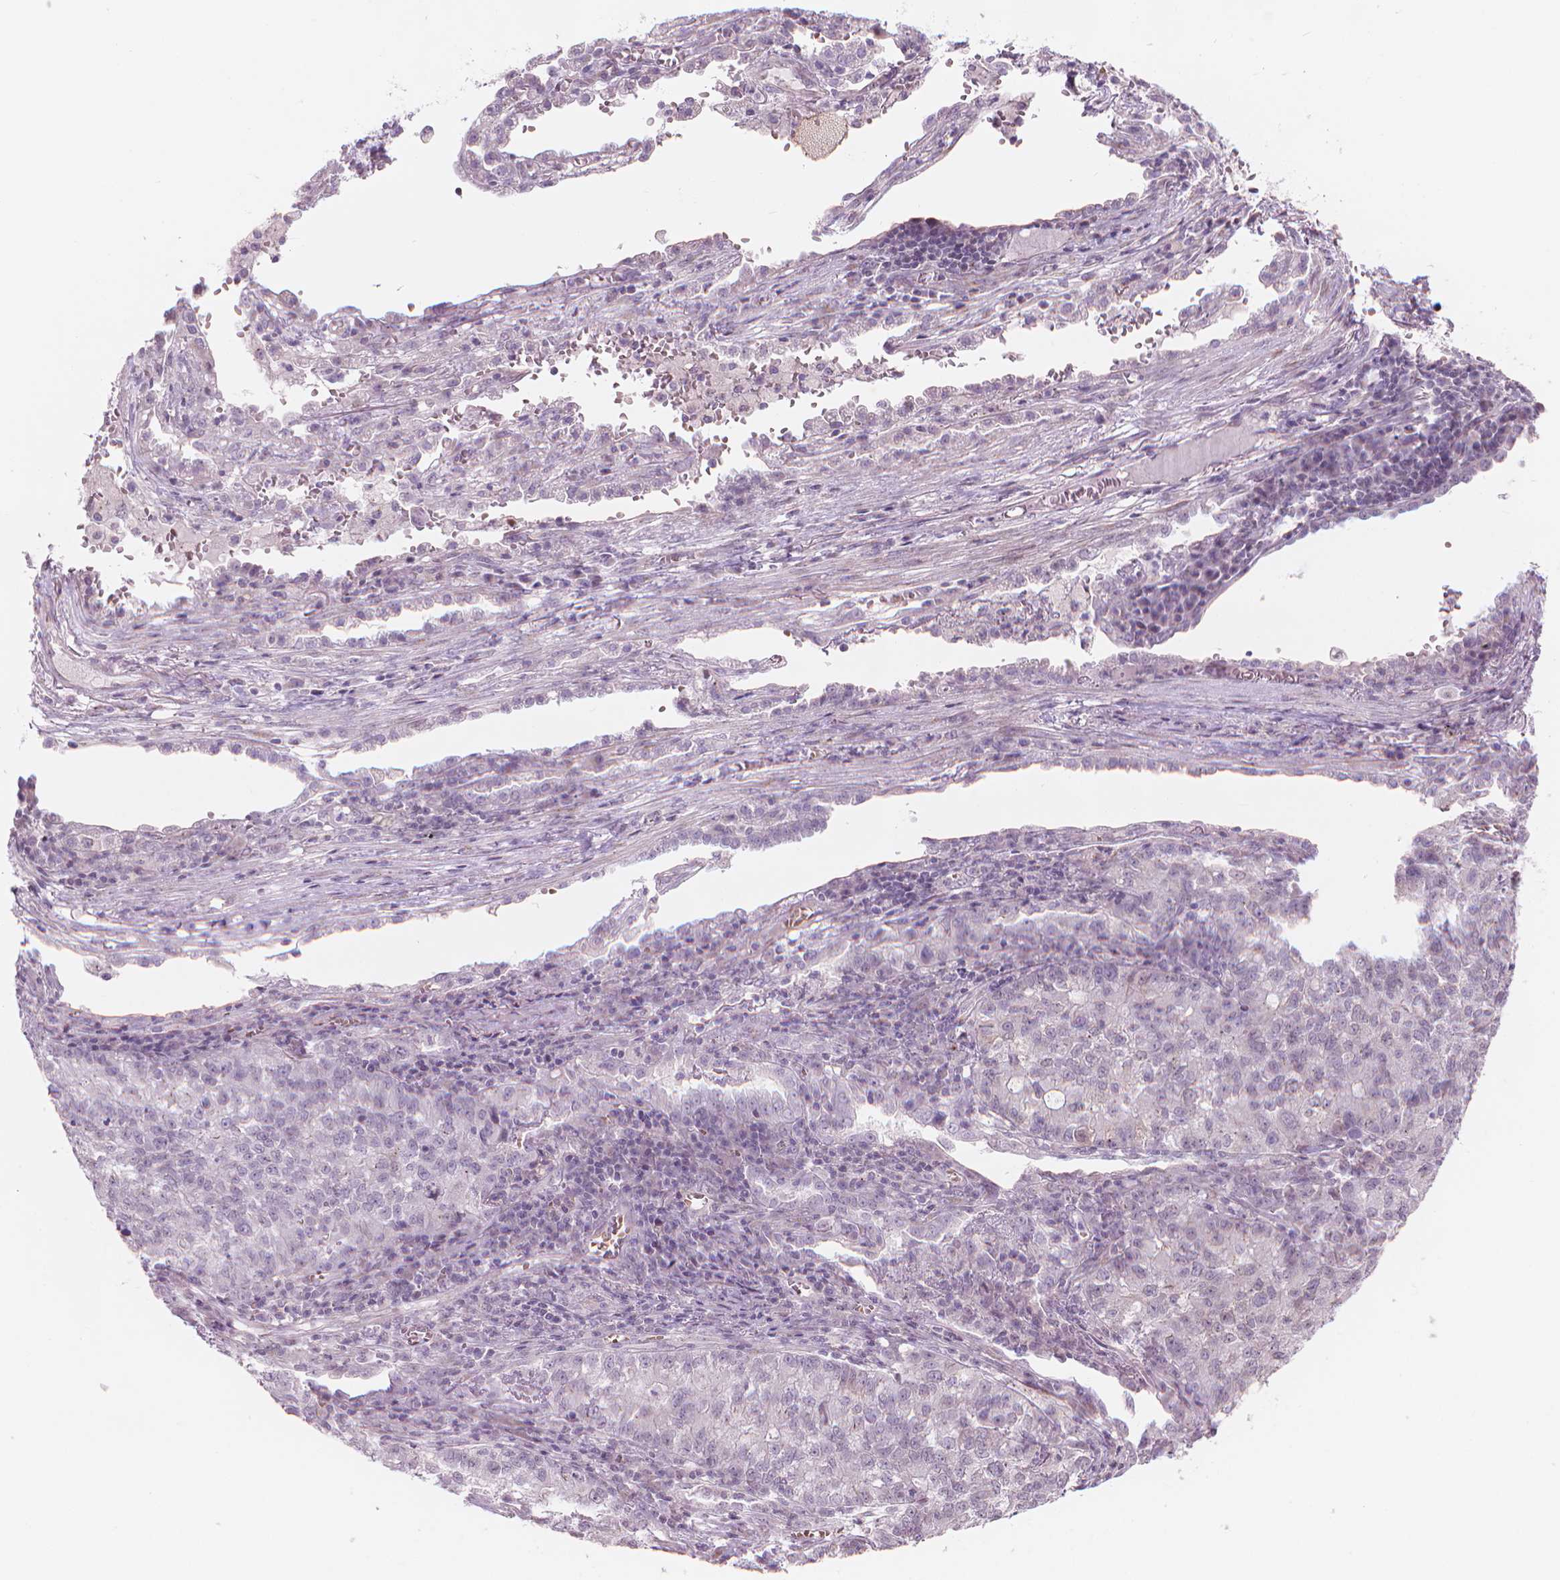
{"staining": {"intensity": "negative", "quantity": "none", "location": "none"}, "tissue": "lung cancer", "cell_type": "Tumor cells", "image_type": "cancer", "snomed": [{"axis": "morphology", "description": "Adenocarcinoma, NOS"}, {"axis": "topography", "description": "Lung"}], "caption": "Protein analysis of adenocarcinoma (lung) demonstrates no significant positivity in tumor cells.", "gene": "IFFO1", "patient": {"sex": "male", "age": 57}}